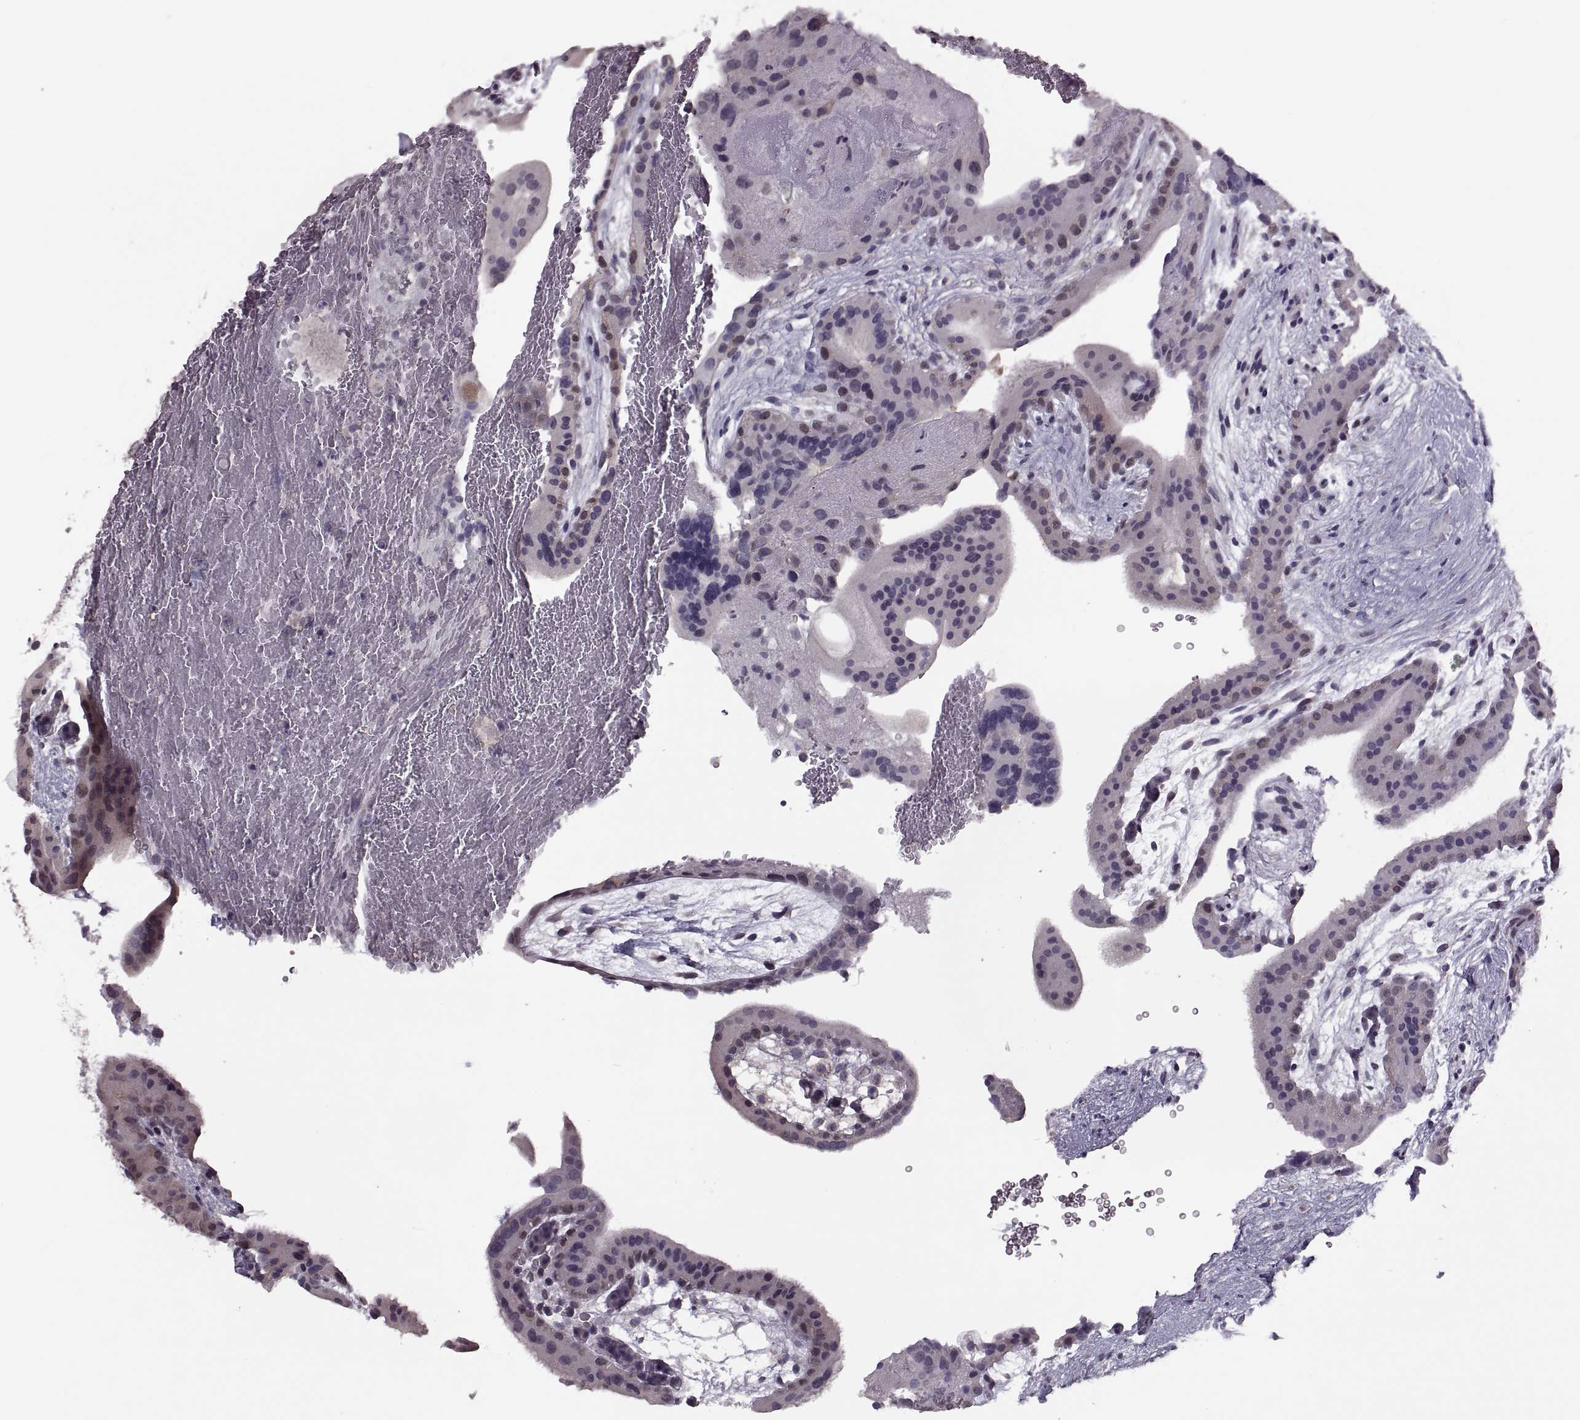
{"staining": {"intensity": "negative", "quantity": "none", "location": "none"}, "tissue": "placenta", "cell_type": "Decidual cells", "image_type": "normal", "snomed": [{"axis": "morphology", "description": "Normal tissue, NOS"}, {"axis": "topography", "description": "Placenta"}], "caption": "Placenta stained for a protein using IHC demonstrates no positivity decidual cells.", "gene": "CACNA1F", "patient": {"sex": "female", "age": 19}}